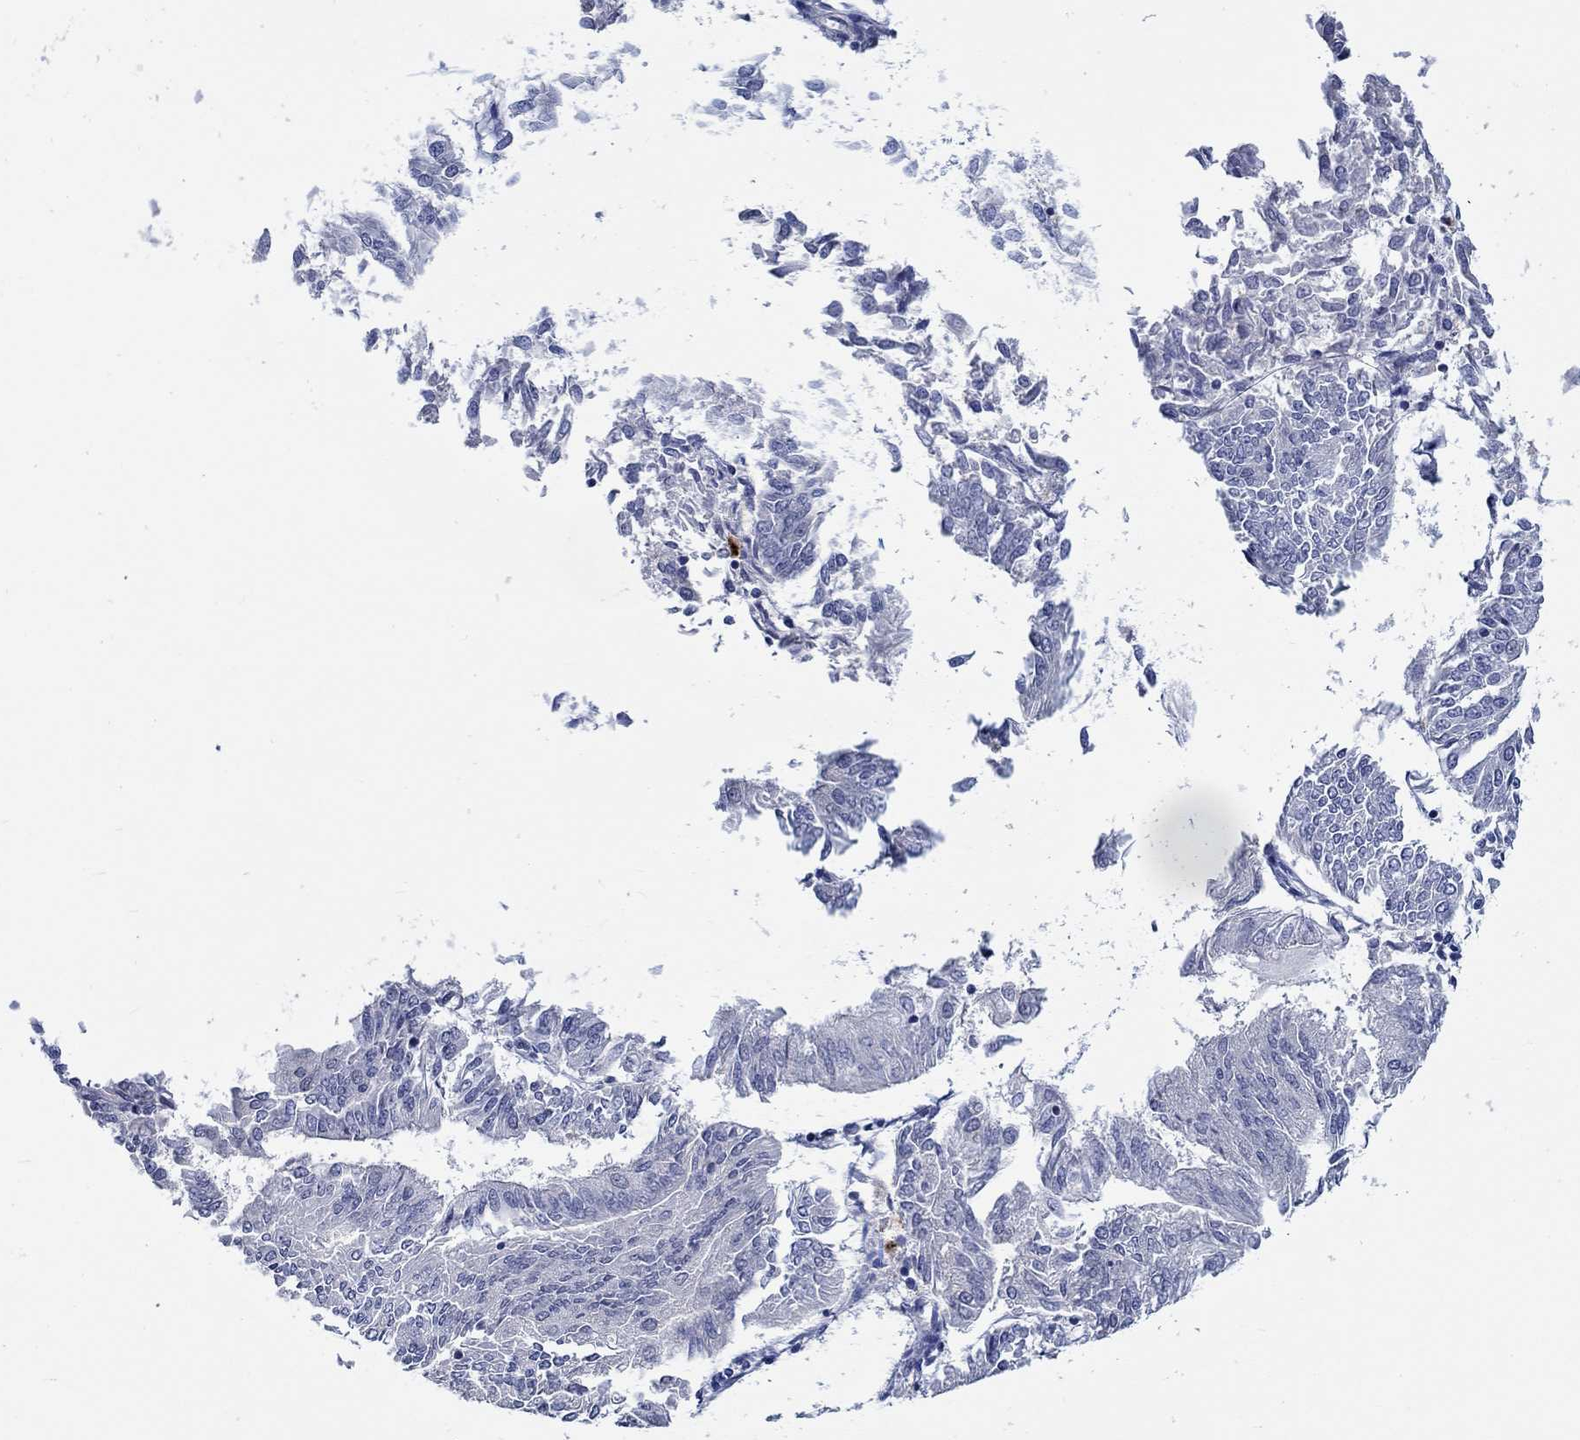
{"staining": {"intensity": "negative", "quantity": "none", "location": "none"}, "tissue": "endometrial cancer", "cell_type": "Tumor cells", "image_type": "cancer", "snomed": [{"axis": "morphology", "description": "Adenocarcinoma, NOS"}, {"axis": "topography", "description": "Endometrium"}], "caption": "Immunohistochemistry of human endometrial cancer (adenocarcinoma) exhibits no staining in tumor cells.", "gene": "GATA2", "patient": {"sex": "female", "age": 58}}